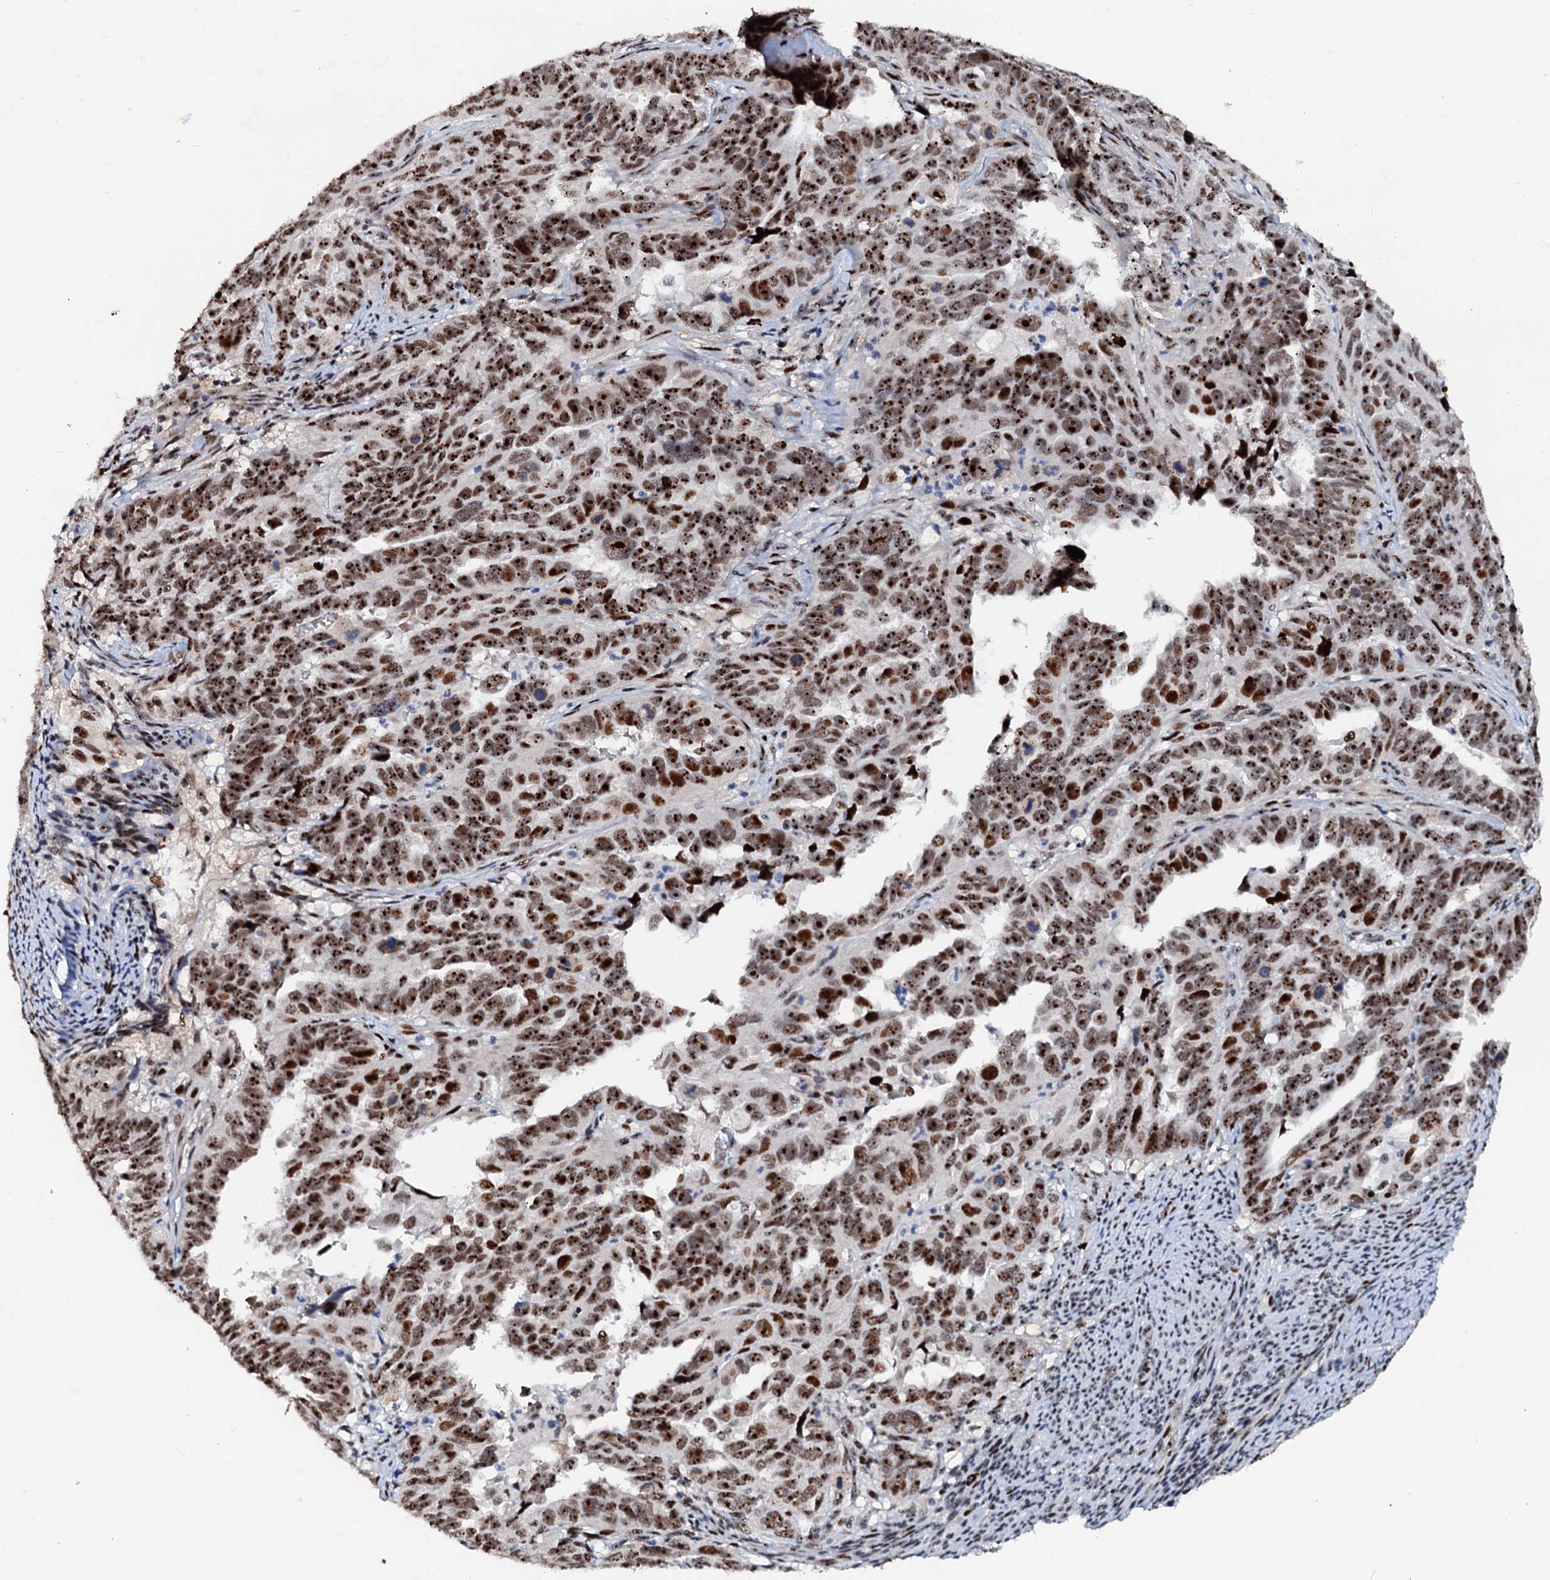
{"staining": {"intensity": "strong", "quantity": ">75%", "location": "nuclear"}, "tissue": "endometrial cancer", "cell_type": "Tumor cells", "image_type": "cancer", "snomed": [{"axis": "morphology", "description": "Adenocarcinoma, NOS"}, {"axis": "topography", "description": "Endometrium"}], "caption": "Protein staining shows strong nuclear staining in about >75% of tumor cells in endometrial cancer (adenocarcinoma). The protein is shown in brown color, while the nuclei are stained blue.", "gene": "NEUROG3", "patient": {"sex": "female", "age": 65}}